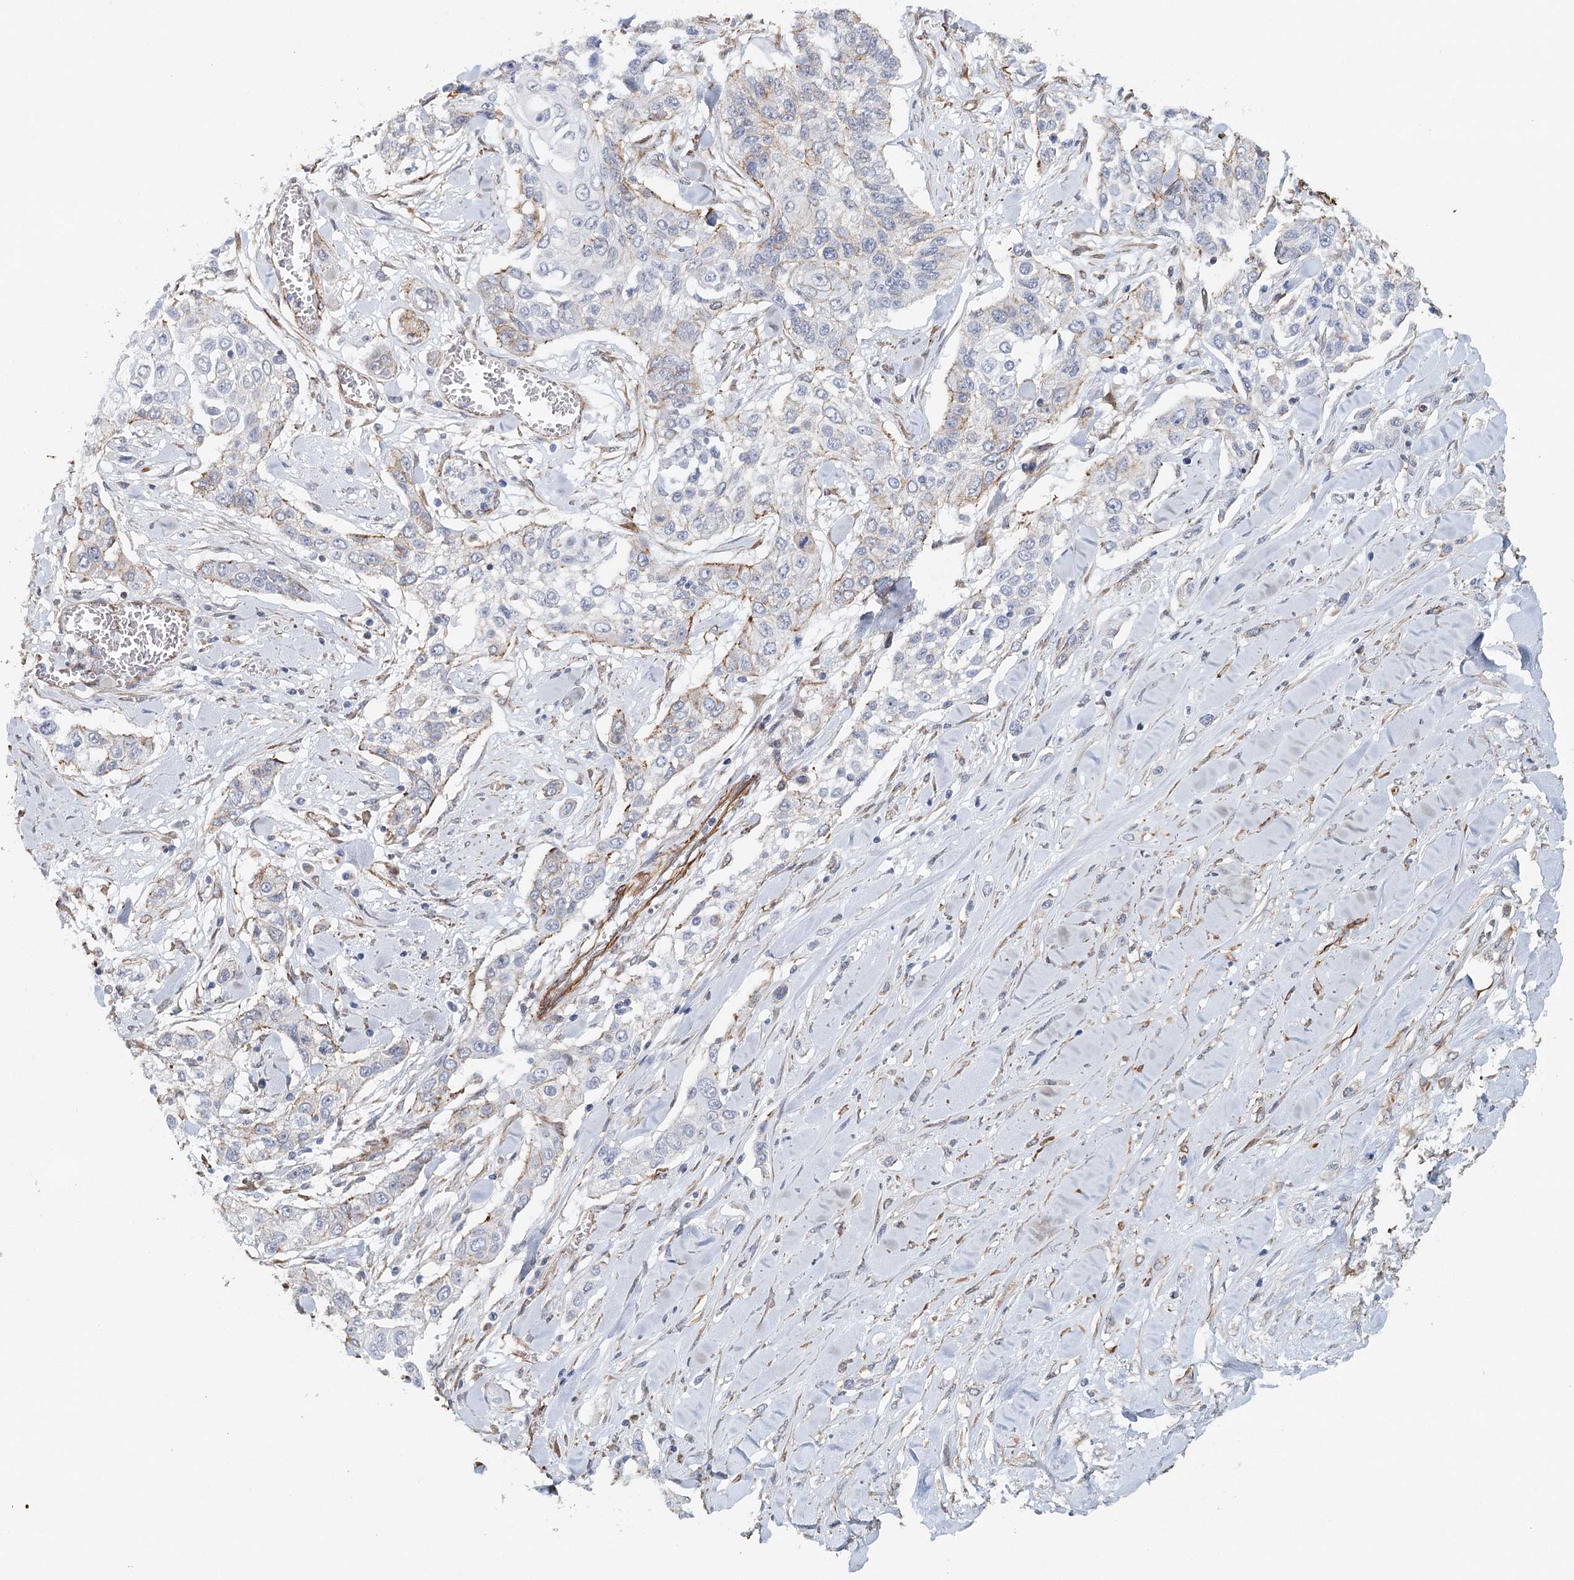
{"staining": {"intensity": "moderate", "quantity": "<25%", "location": "cytoplasmic/membranous"}, "tissue": "lung cancer", "cell_type": "Tumor cells", "image_type": "cancer", "snomed": [{"axis": "morphology", "description": "Squamous cell carcinoma, NOS"}, {"axis": "topography", "description": "Lung"}], "caption": "Brown immunohistochemical staining in lung squamous cell carcinoma demonstrates moderate cytoplasmic/membranous positivity in approximately <25% of tumor cells. (brown staining indicates protein expression, while blue staining denotes nuclei).", "gene": "SYNPO", "patient": {"sex": "male", "age": 71}}